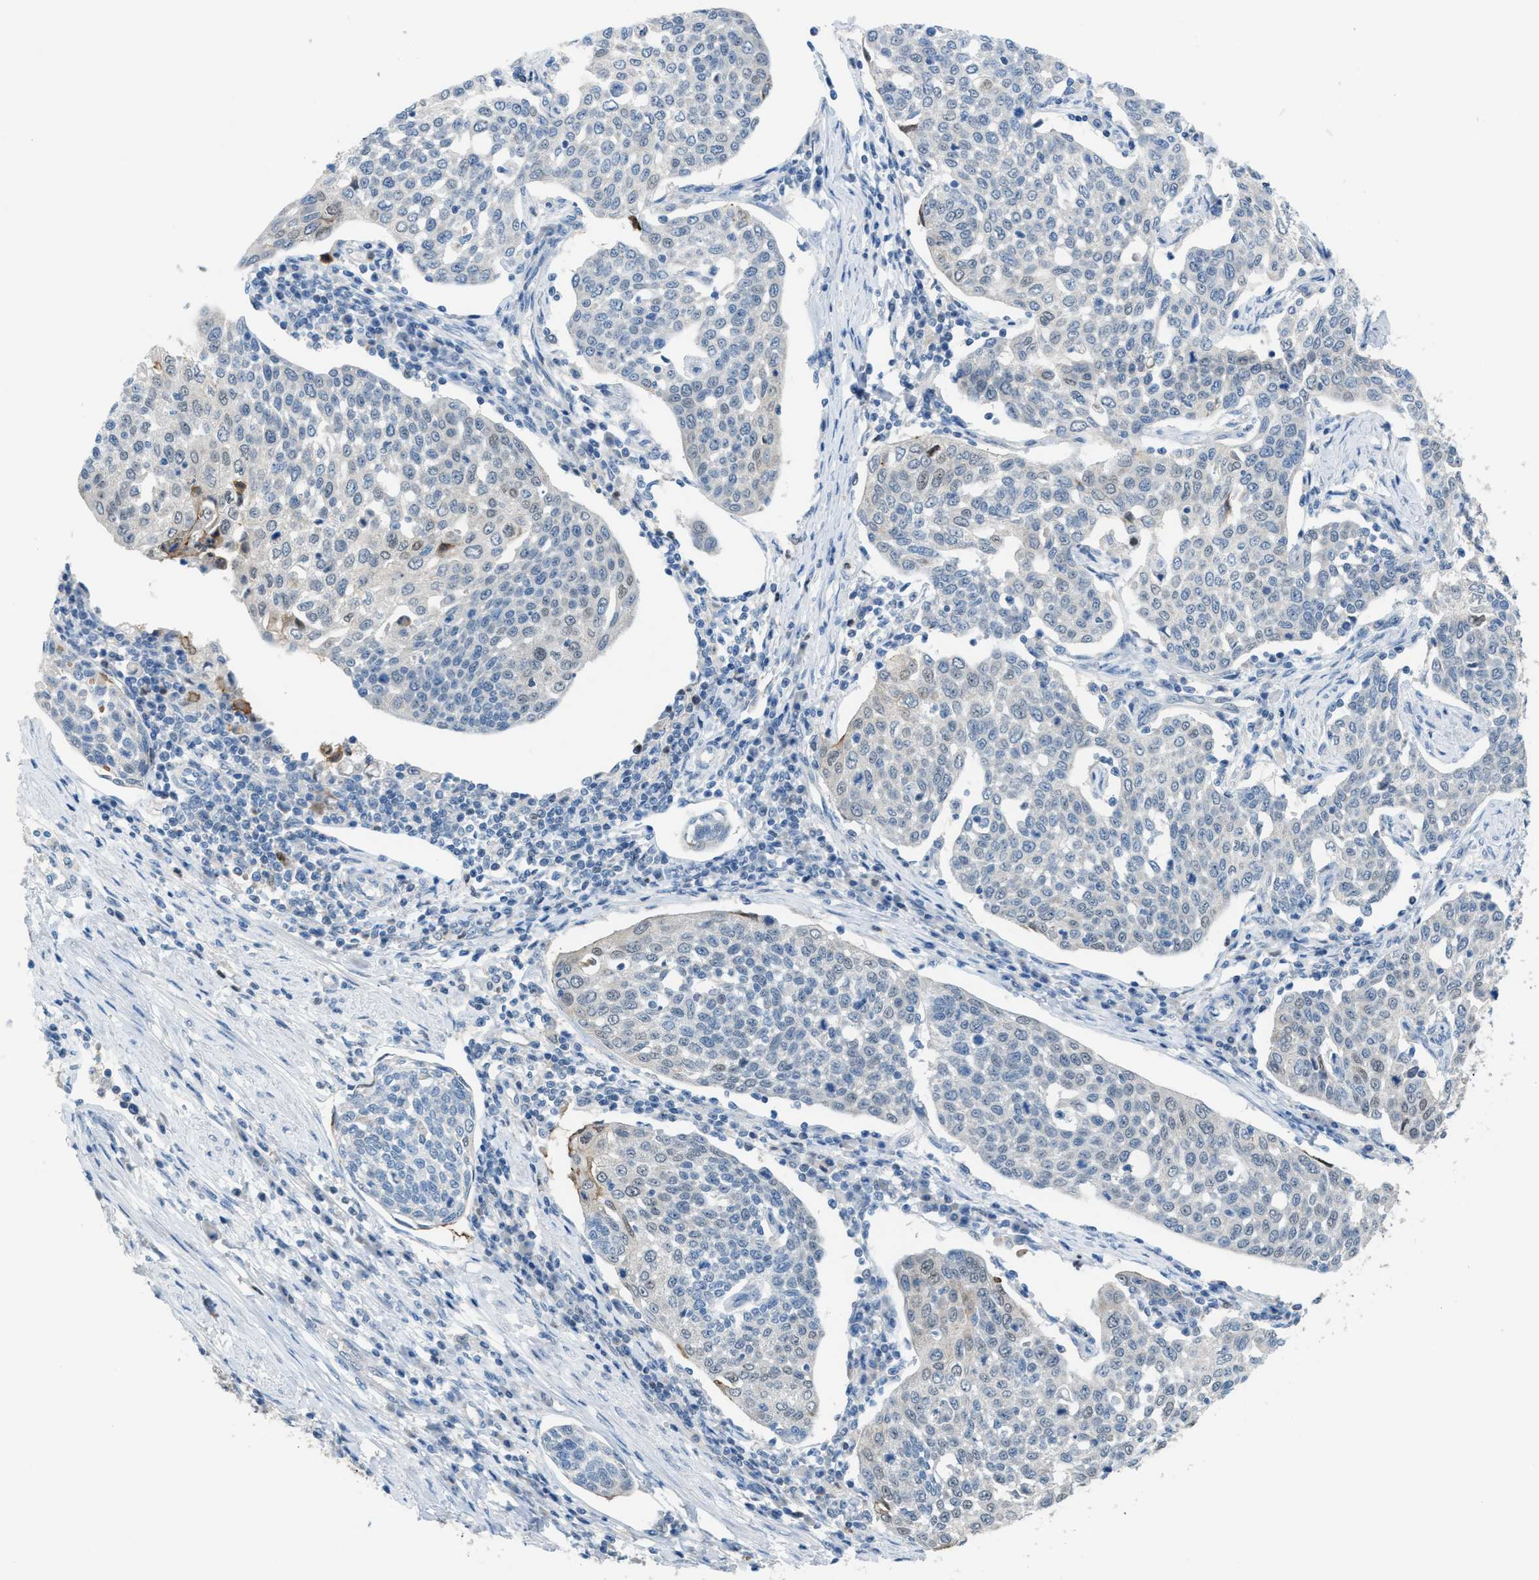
{"staining": {"intensity": "negative", "quantity": "none", "location": "none"}, "tissue": "cervical cancer", "cell_type": "Tumor cells", "image_type": "cancer", "snomed": [{"axis": "morphology", "description": "Squamous cell carcinoma, NOS"}, {"axis": "topography", "description": "Cervix"}], "caption": "Immunohistochemistry photomicrograph of neoplastic tissue: human cervical cancer (squamous cell carcinoma) stained with DAB demonstrates no significant protein positivity in tumor cells. (DAB (3,3'-diaminobenzidine) IHC visualized using brightfield microscopy, high magnification).", "gene": "PPM1D", "patient": {"sex": "female", "age": 34}}